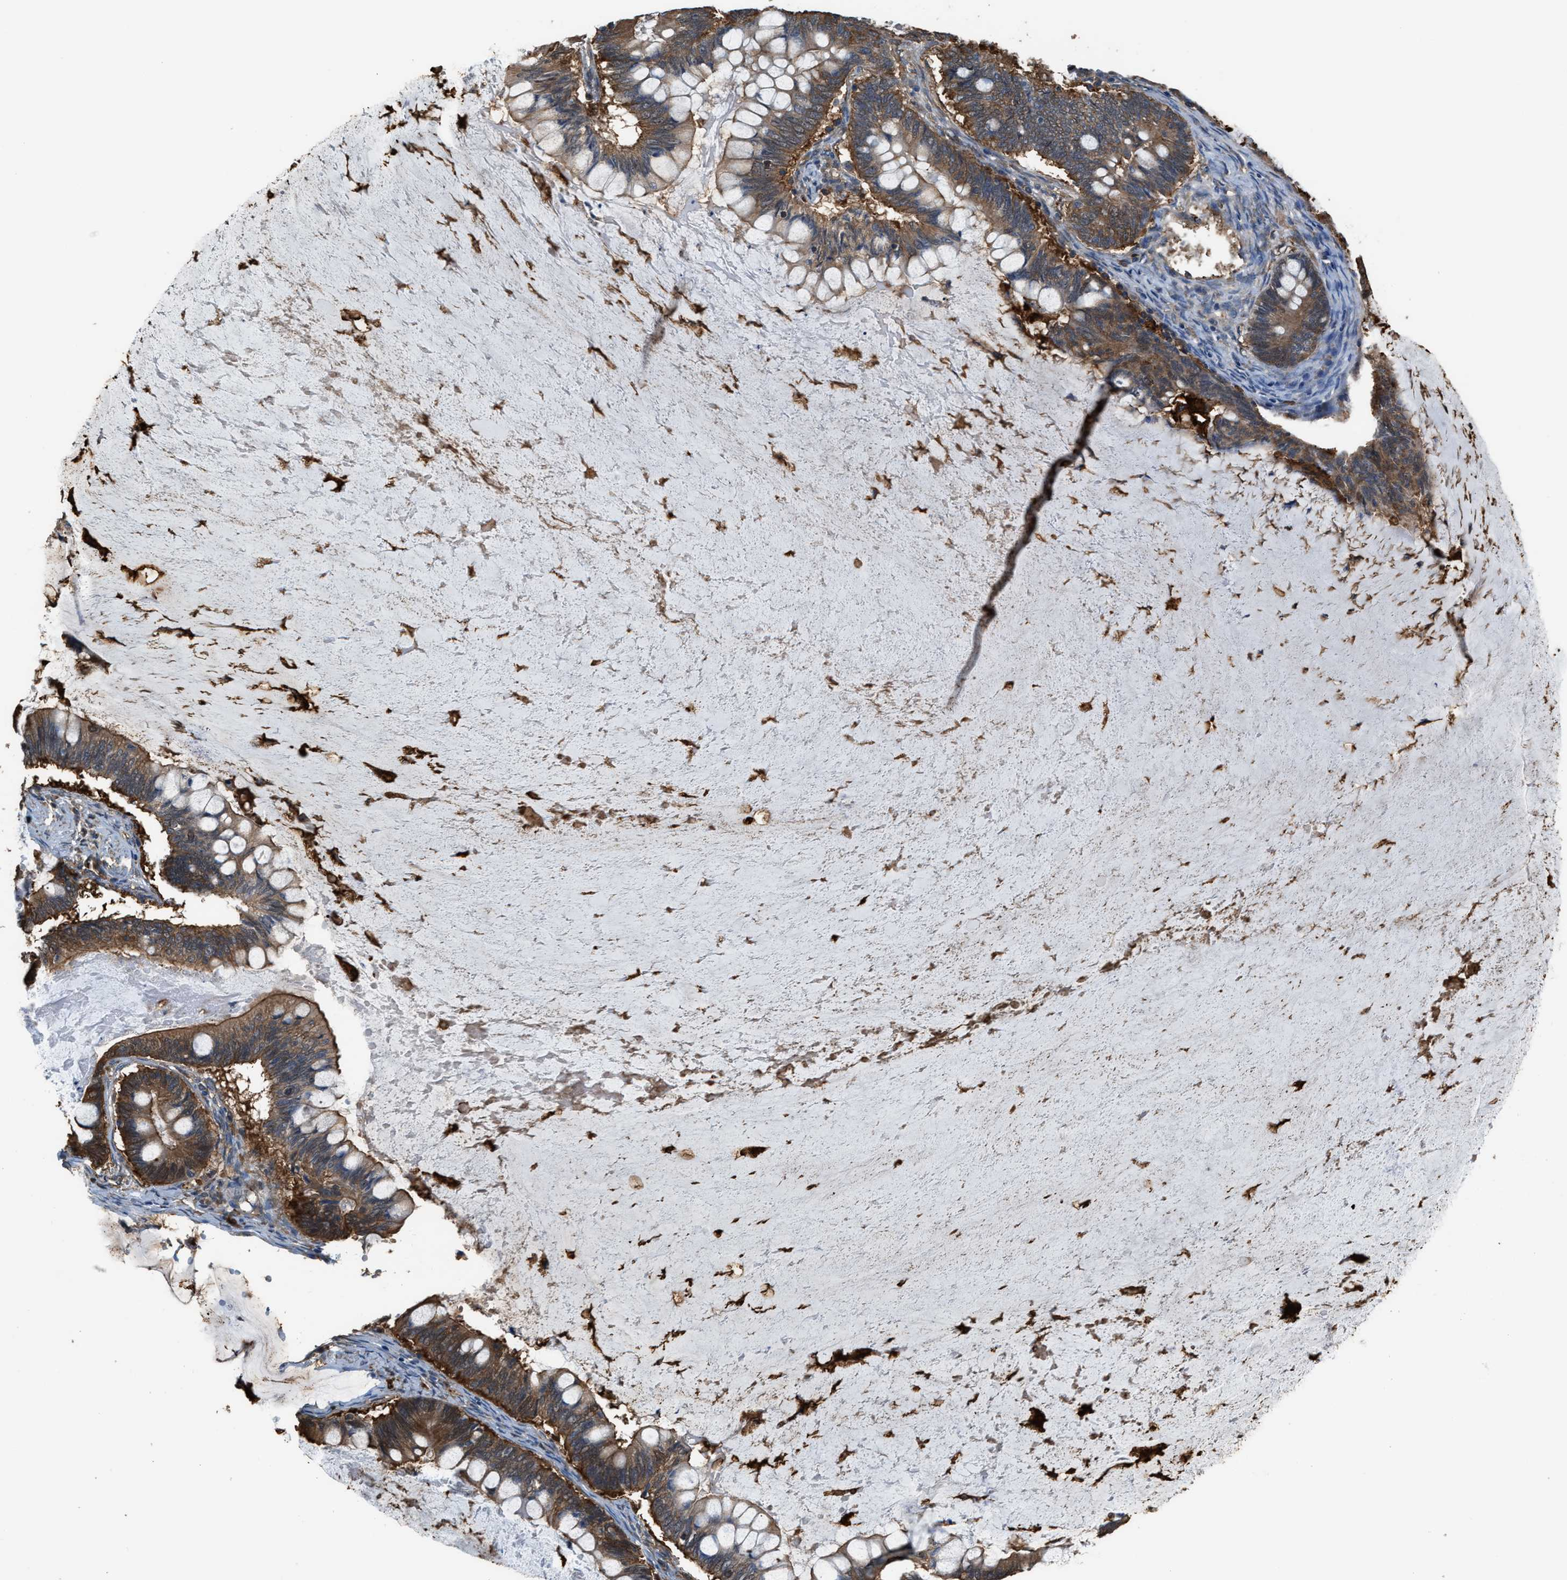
{"staining": {"intensity": "moderate", "quantity": ">75%", "location": "cytoplasmic/membranous"}, "tissue": "ovarian cancer", "cell_type": "Tumor cells", "image_type": "cancer", "snomed": [{"axis": "morphology", "description": "Cystadenocarcinoma, mucinous, NOS"}, {"axis": "topography", "description": "Ovary"}], "caption": "This is a micrograph of immunohistochemistry staining of mucinous cystadenocarcinoma (ovarian), which shows moderate staining in the cytoplasmic/membranous of tumor cells.", "gene": "ATIC", "patient": {"sex": "female", "age": 61}}